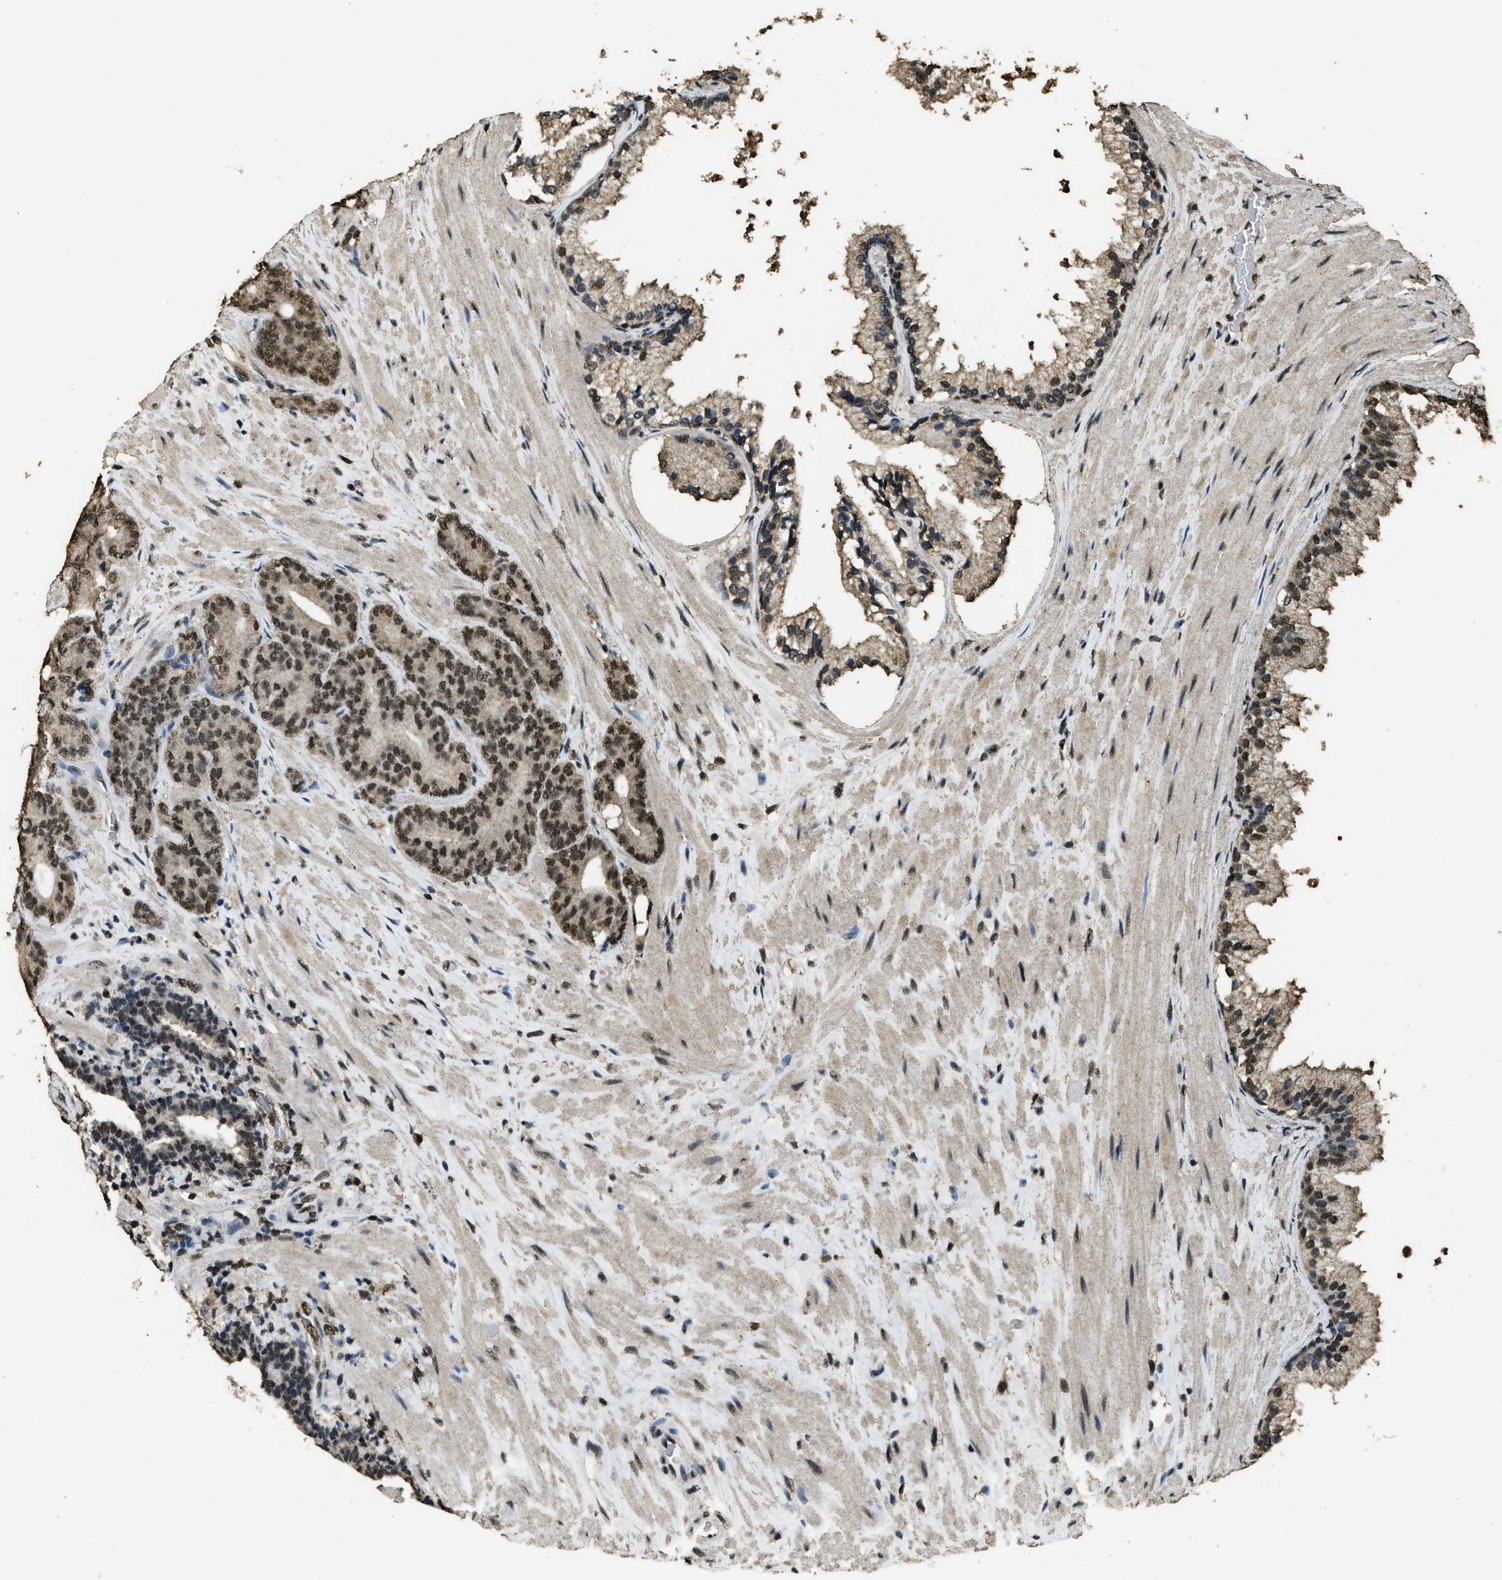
{"staining": {"intensity": "strong", "quantity": ">75%", "location": "nuclear"}, "tissue": "prostate cancer", "cell_type": "Tumor cells", "image_type": "cancer", "snomed": [{"axis": "morphology", "description": "Adenocarcinoma, Low grade"}, {"axis": "topography", "description": "Prostate"}], "caption": "This photomicrograph displays immunohistochemistry staining of human prostate cancer (low-grade adenocarcinoma), with high strong nuclear positivity in about >75% of tumor cells.", "gene": "MYB", "patient": {"sex": "male", "age": 63}}